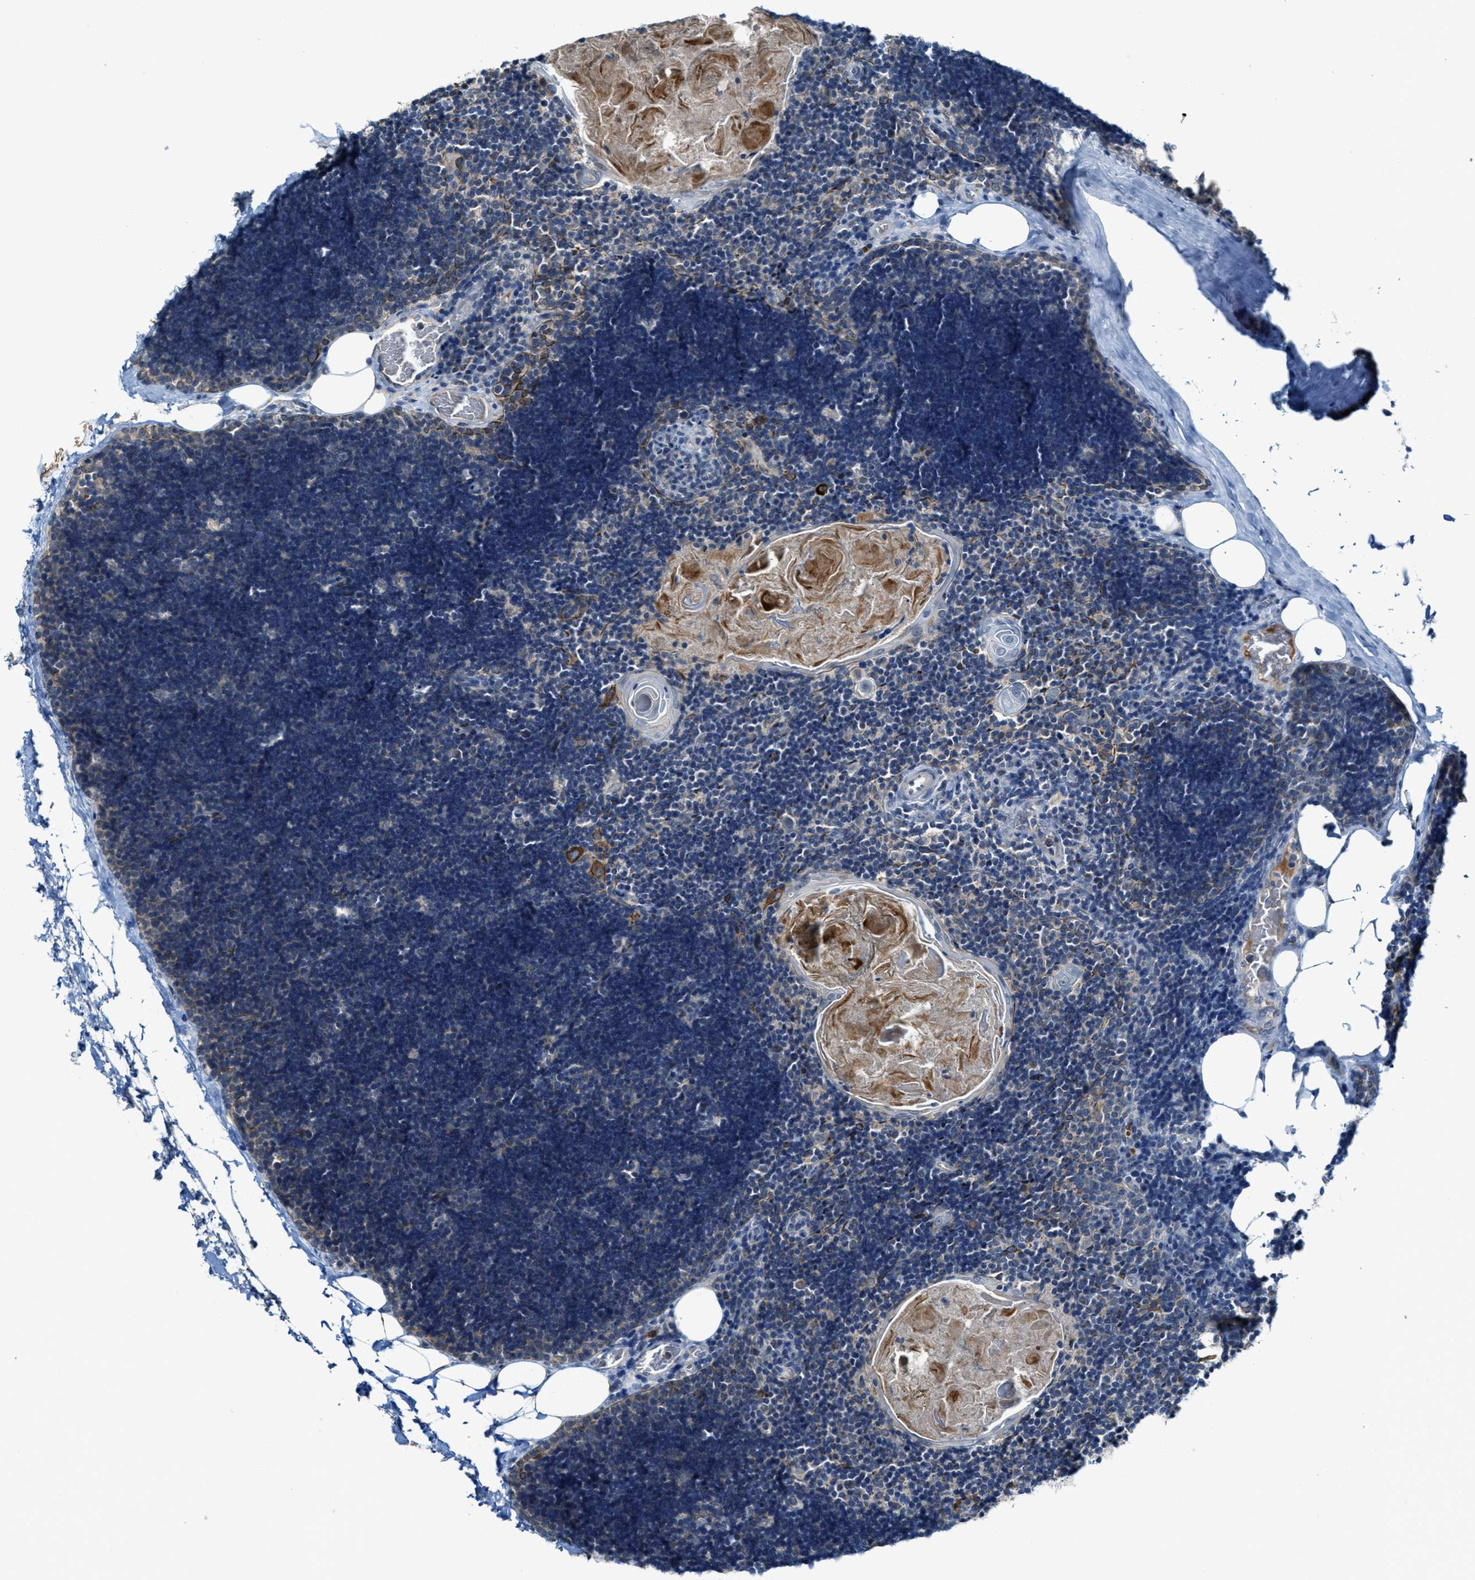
{"staining": {"intensity": "negative", "quantity": "none", "location": "none"}, "tissue": "lymph node", "cell_type": "Germinal center cells", "image_type": "normal", "snomed": [{"axis": "morphology", "description": "Normal tissue, NOS"}, {"axis": "topography", "description": "Lymph node"}], "caption": "Protein analysis of benign lymph node shows no significant positivity in germinal center cells.", "gene": "CDON", "patient": {"sex": "male", "age": 33}}